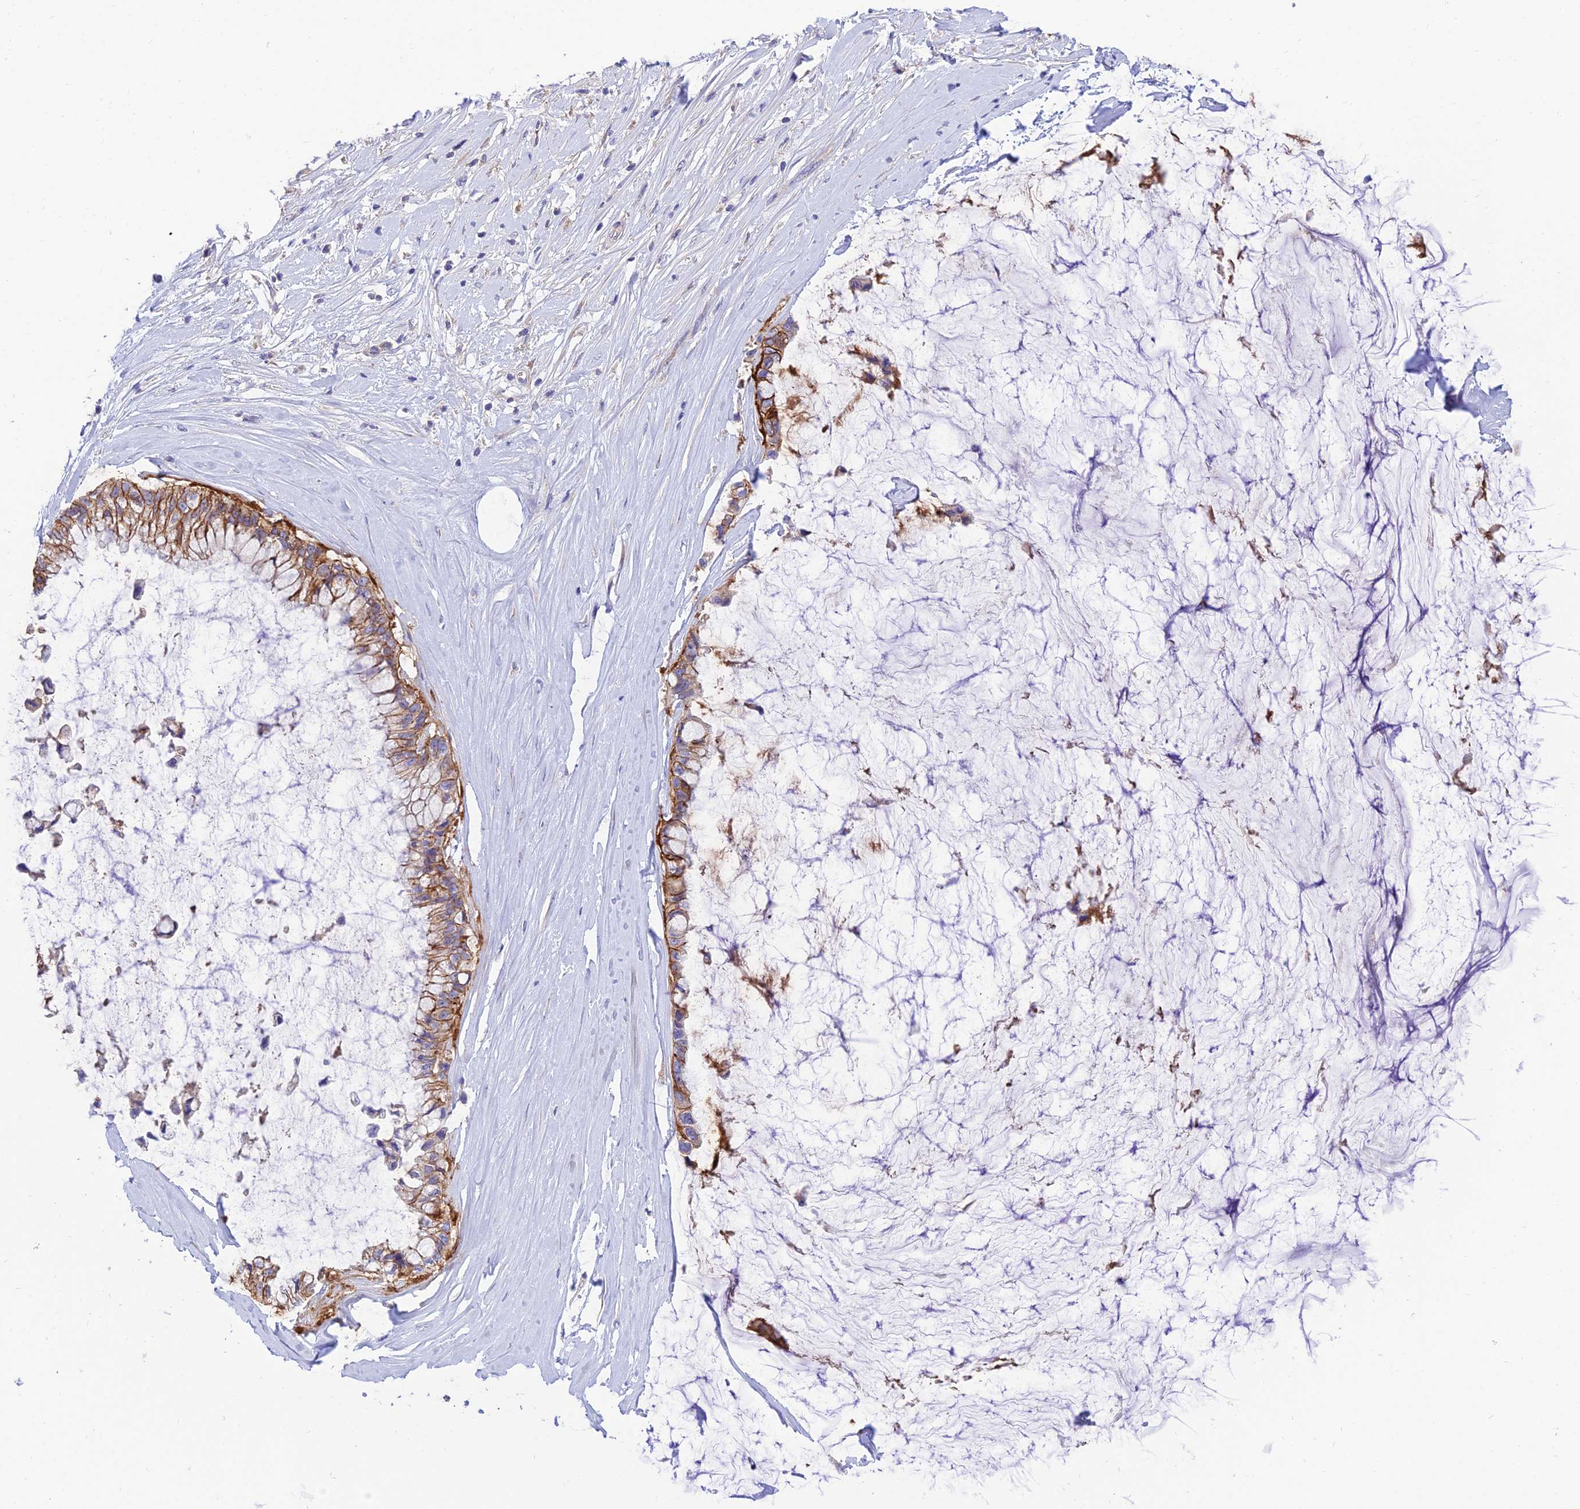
{"staining": {"intensity": "moderate", "quantity": ">75%", "location": "cytoplasmic/membranous"}, "tissue": "ovarian cancer", "cell_type": "Tumor cells", "image_type": "cancer", "snomed": [{"axis": "morphology", "description": "Cystadenocarcinoma, mucinous, NOS"}, {"axis": "topography", "description": "Ovary"}], "caption": "This is an image of immunohistochemistry staining of ovarian cancer (mucinous cystadenocarcinoma), which shows moderate staining in the cytoplasmic/membranous of tumor cells.", "gene": "CCDC157", "patient": {"sex": "female", "age": 39}}